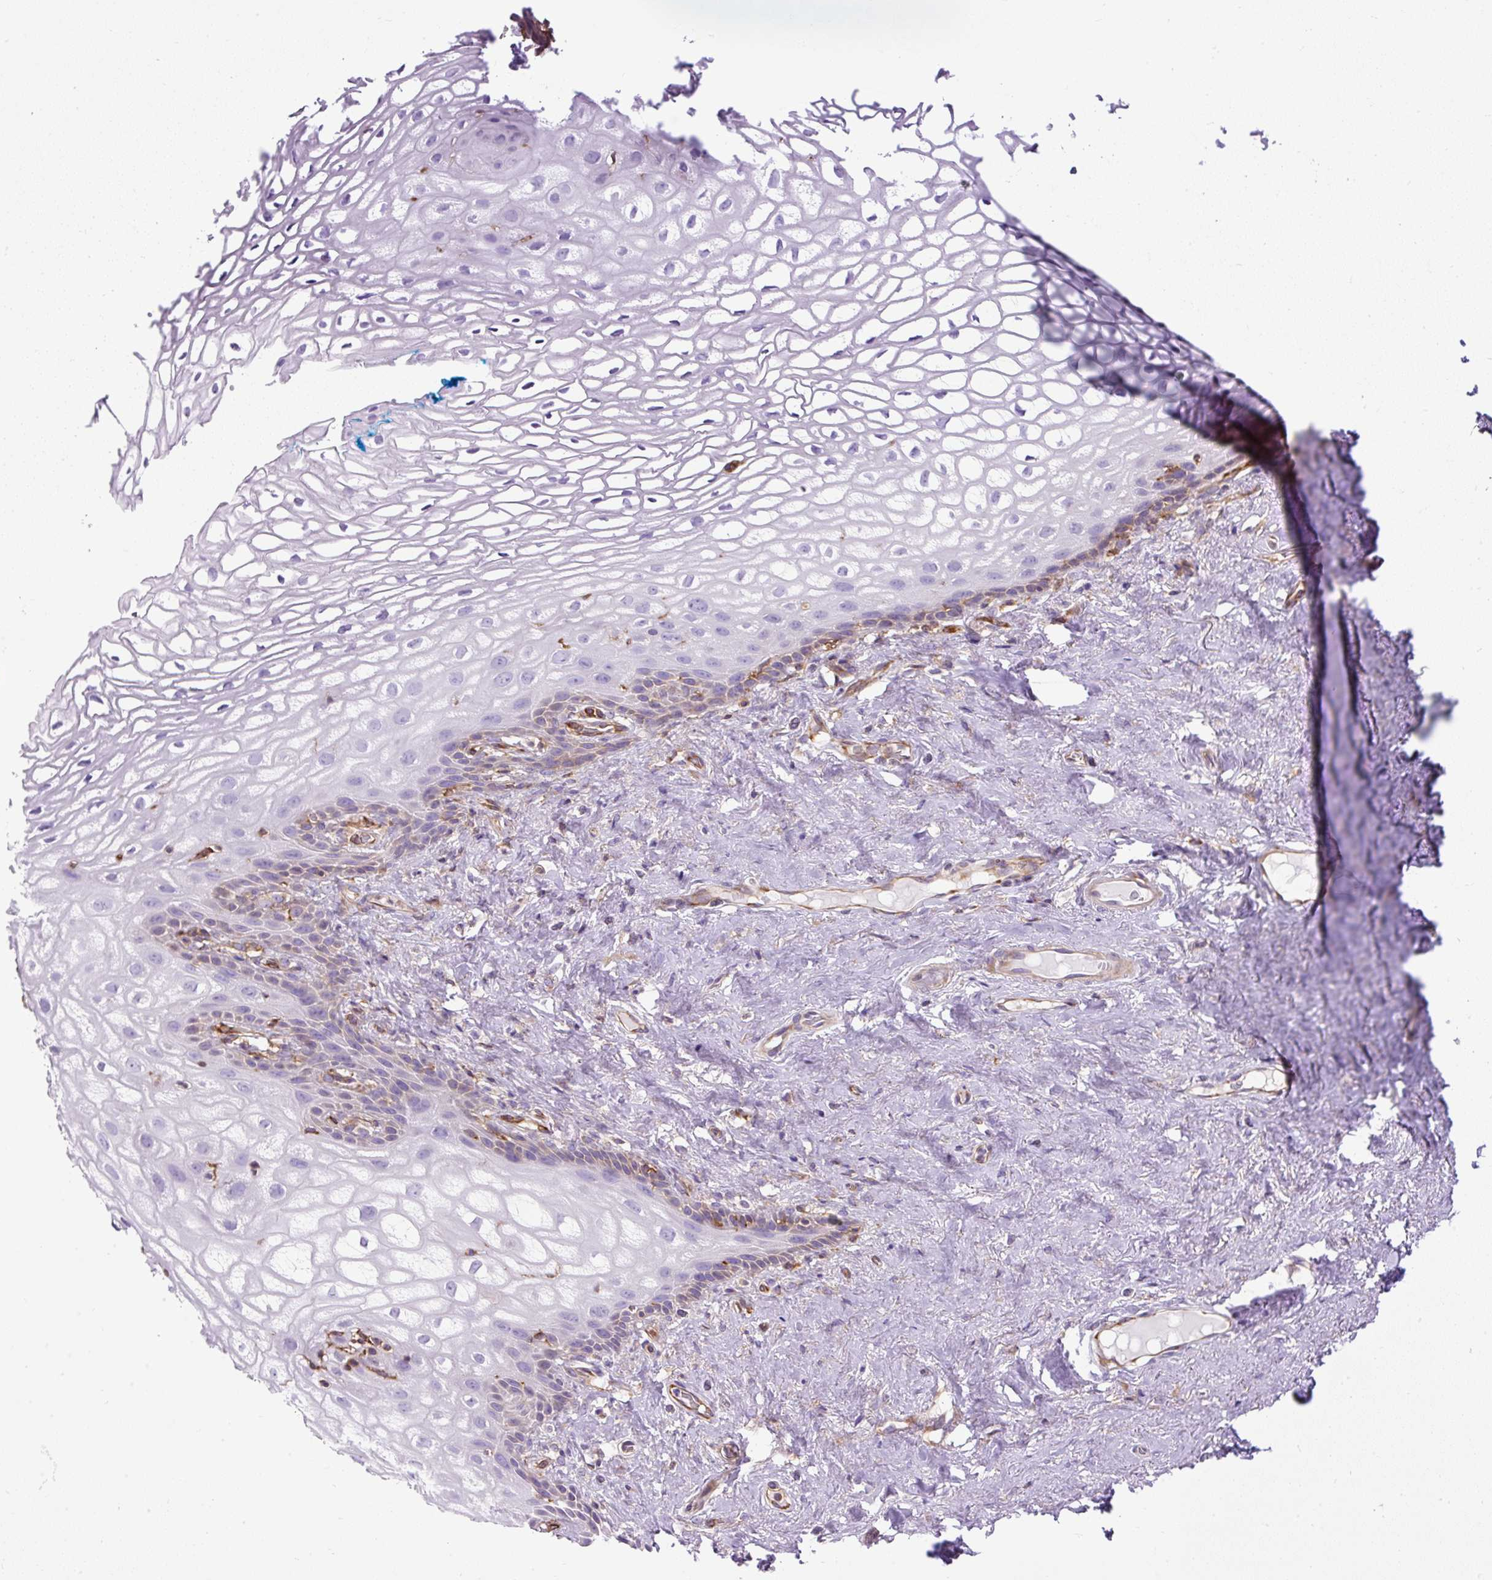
{"staining": {"intensity": "moderate", "quantity": "<25%", "location": "cytoplasmic/membranous"}, "tissue": "vagina", "cell_type": "Squamous epithelial cells", "image_type": "normal", "snomed": [{"axis": "morphology", "description": "Normal tissue, NOS"}, {"axis": "morphology", "description": "Adenocarcinoma, NOS"}, {"axis": "topography", "description": "Rectum"}, {"axis": "topography", "description": "Vagina"}, {"axis": "topography", "description": "Peripheral nerve tissue"}], "caption": "IHC (DAB) staining of unremarkable vagina reveals moderate cytoplasmic/membranous protein positivity in about <25% of squamous epithelial cells.", "gene": "MAP1S", "patient": {"sex": "female", "age": 71}}